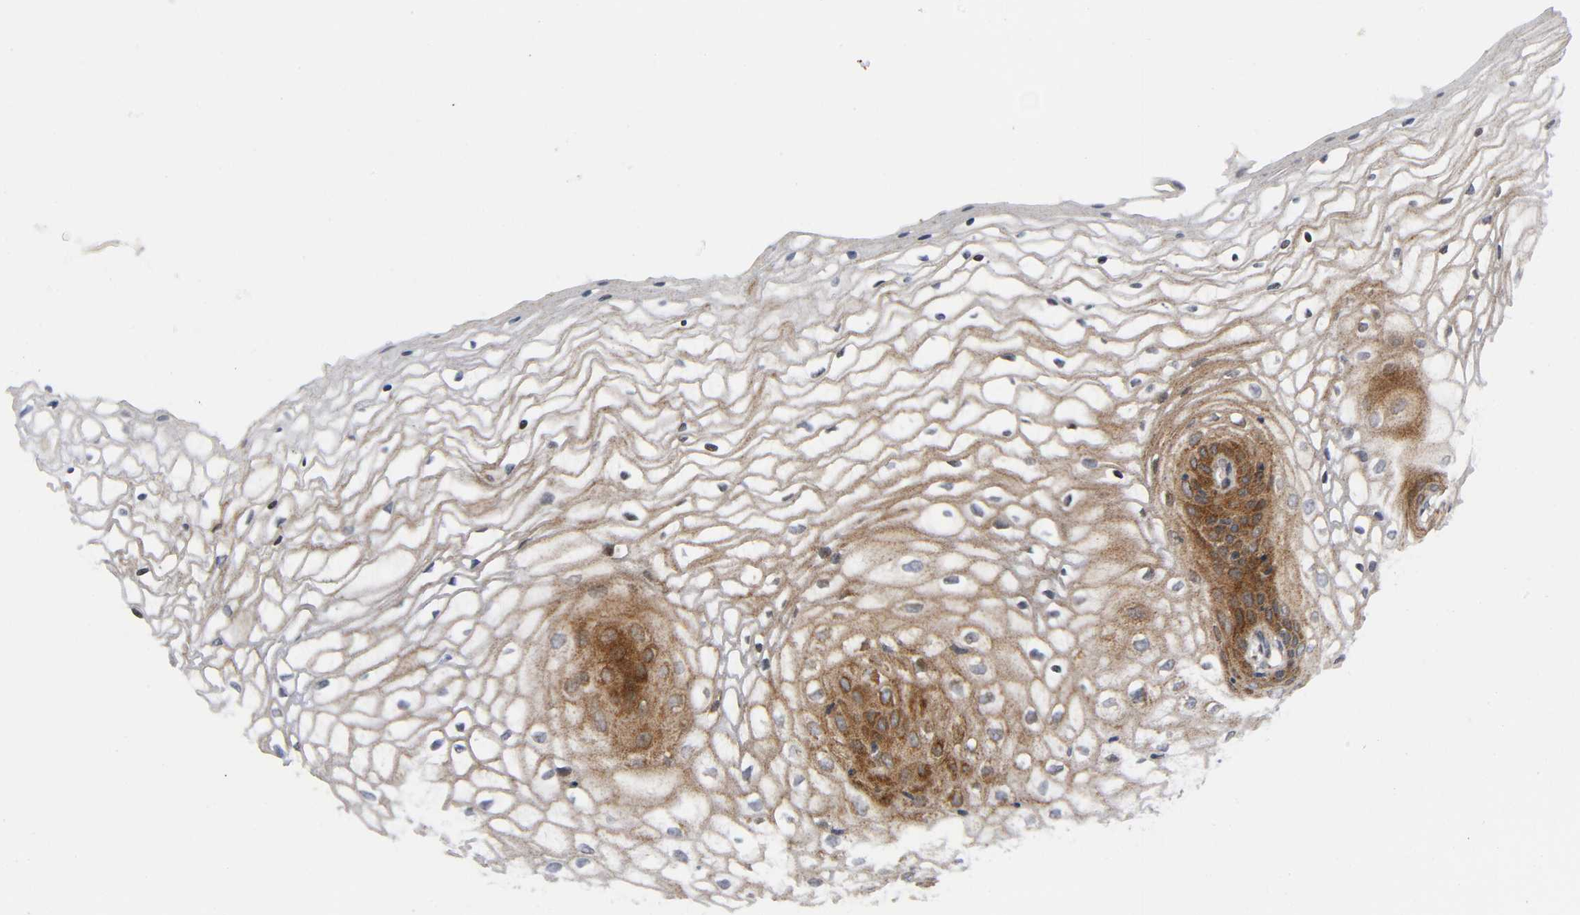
{"staining": {"intensity": "strong", "quantity": ">75%", "location": "cytoplasmic/membranous"}, "tissue": "vagina", "cell_type": "Squamous epithelial cells", "image_type": "normal", "snomed": [{"axis": "morphology", "description": "Normal tissue, NOS"}, {"axis": "topography", "description": "Vagina"}], "caption": "Protein expression analysis of normal vagina exhibits strong cytoplasmic/membranous positivity in approximately >75% of squamous epithelial cells.", "gene": "EIF5", "patient": {"sex": "female", "age": 34}}